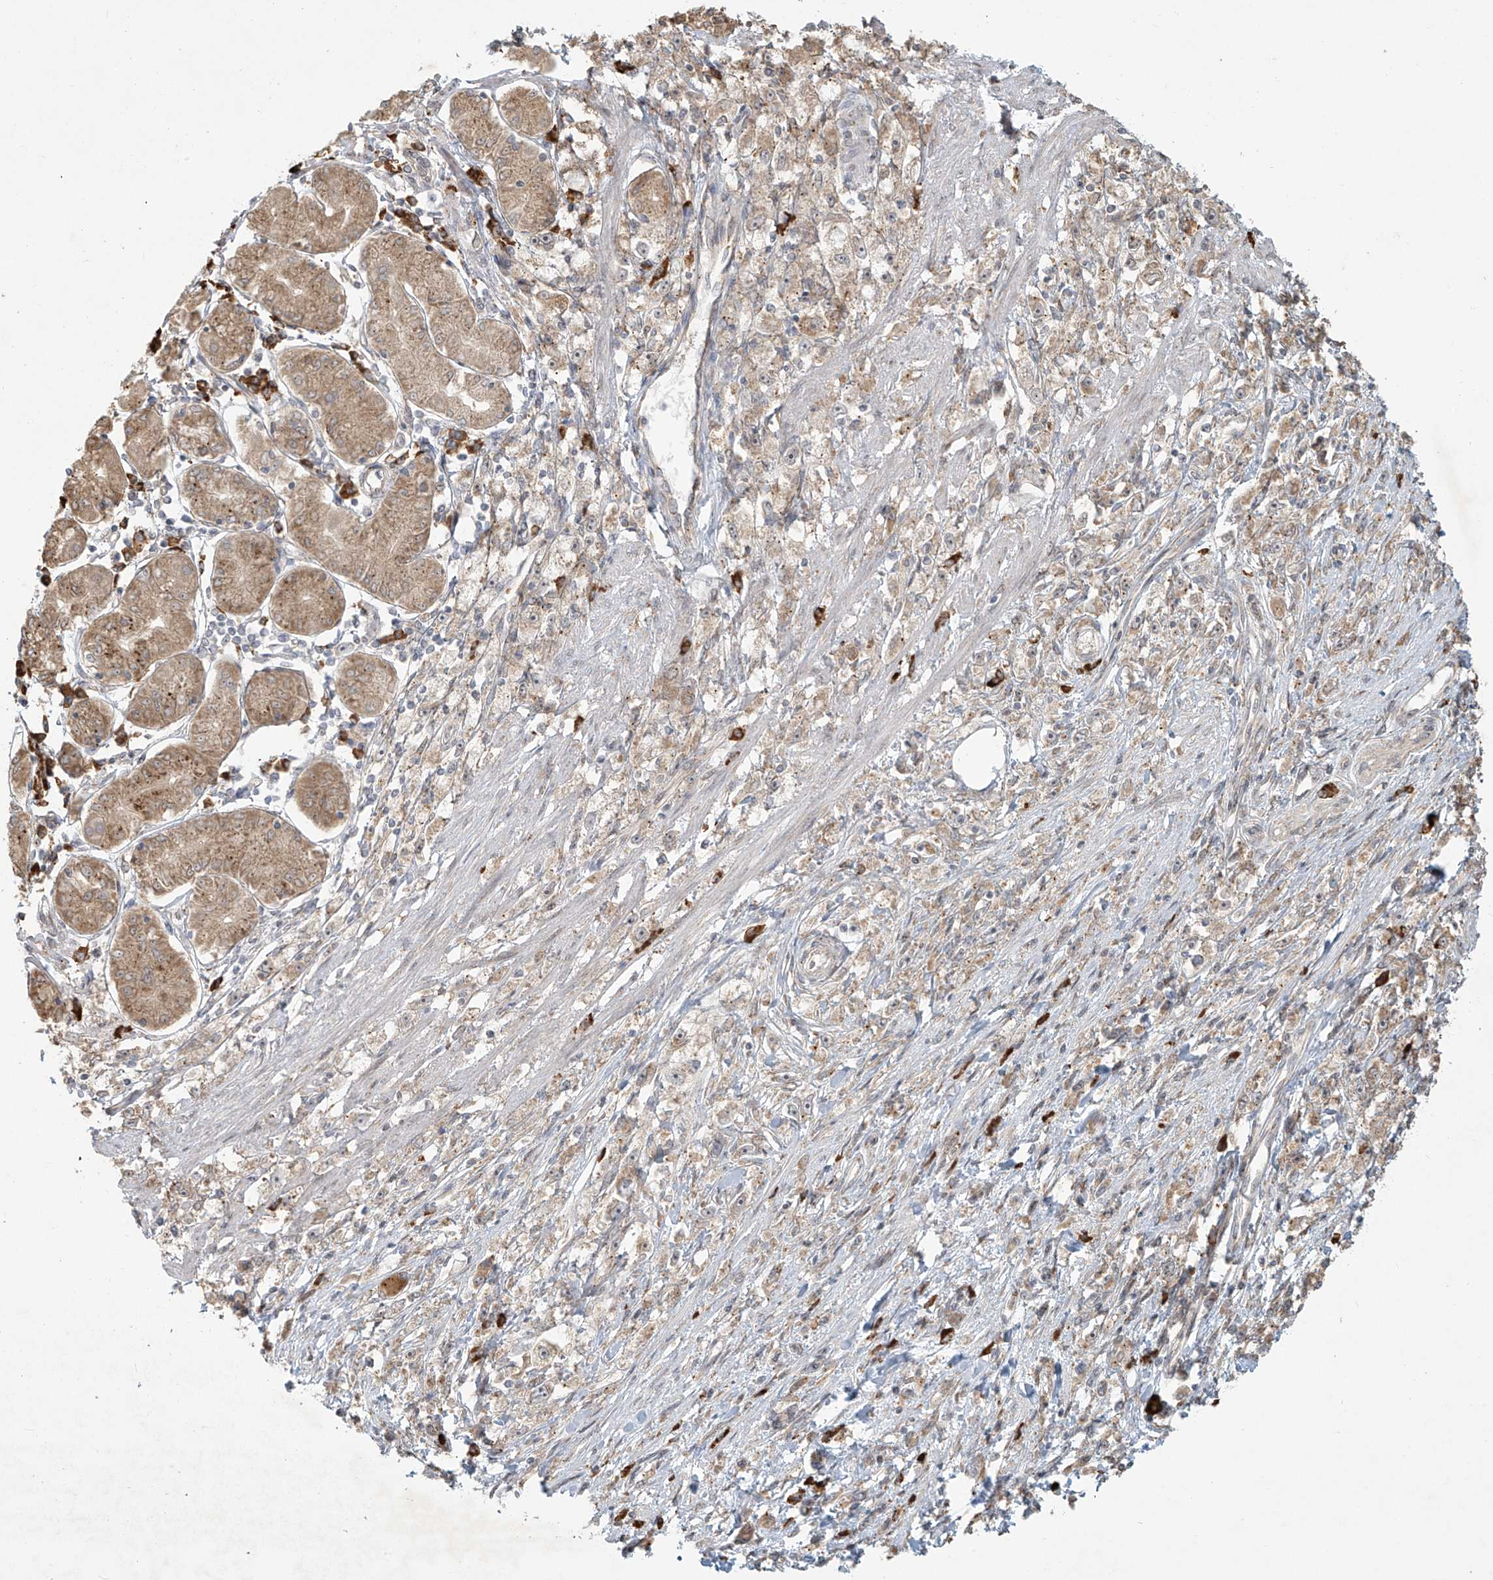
{"staining": {"intensity": "weak", "quantity": "<25%", "location": "cytoplasmic/membranous"}, "tissue": "stomach cancer", "cell_type": "Tumor cells", "image_type": "cancer", "snomed": [{"axis": "morphology", "description": "Adenocarcinoma, NOS"}, {"axis": "topography", "description": "Stomach"}], "caption": "High magnification brightfield microscopy of stomach cancer stained with DAB (3,3'-diaminobenzidine) (brown) and counterstained with hematoxylin (blue): tumor cells show no significant staining.", "gene": "PLEKHM3", "patient": {"sex": "female", "age": 59}}